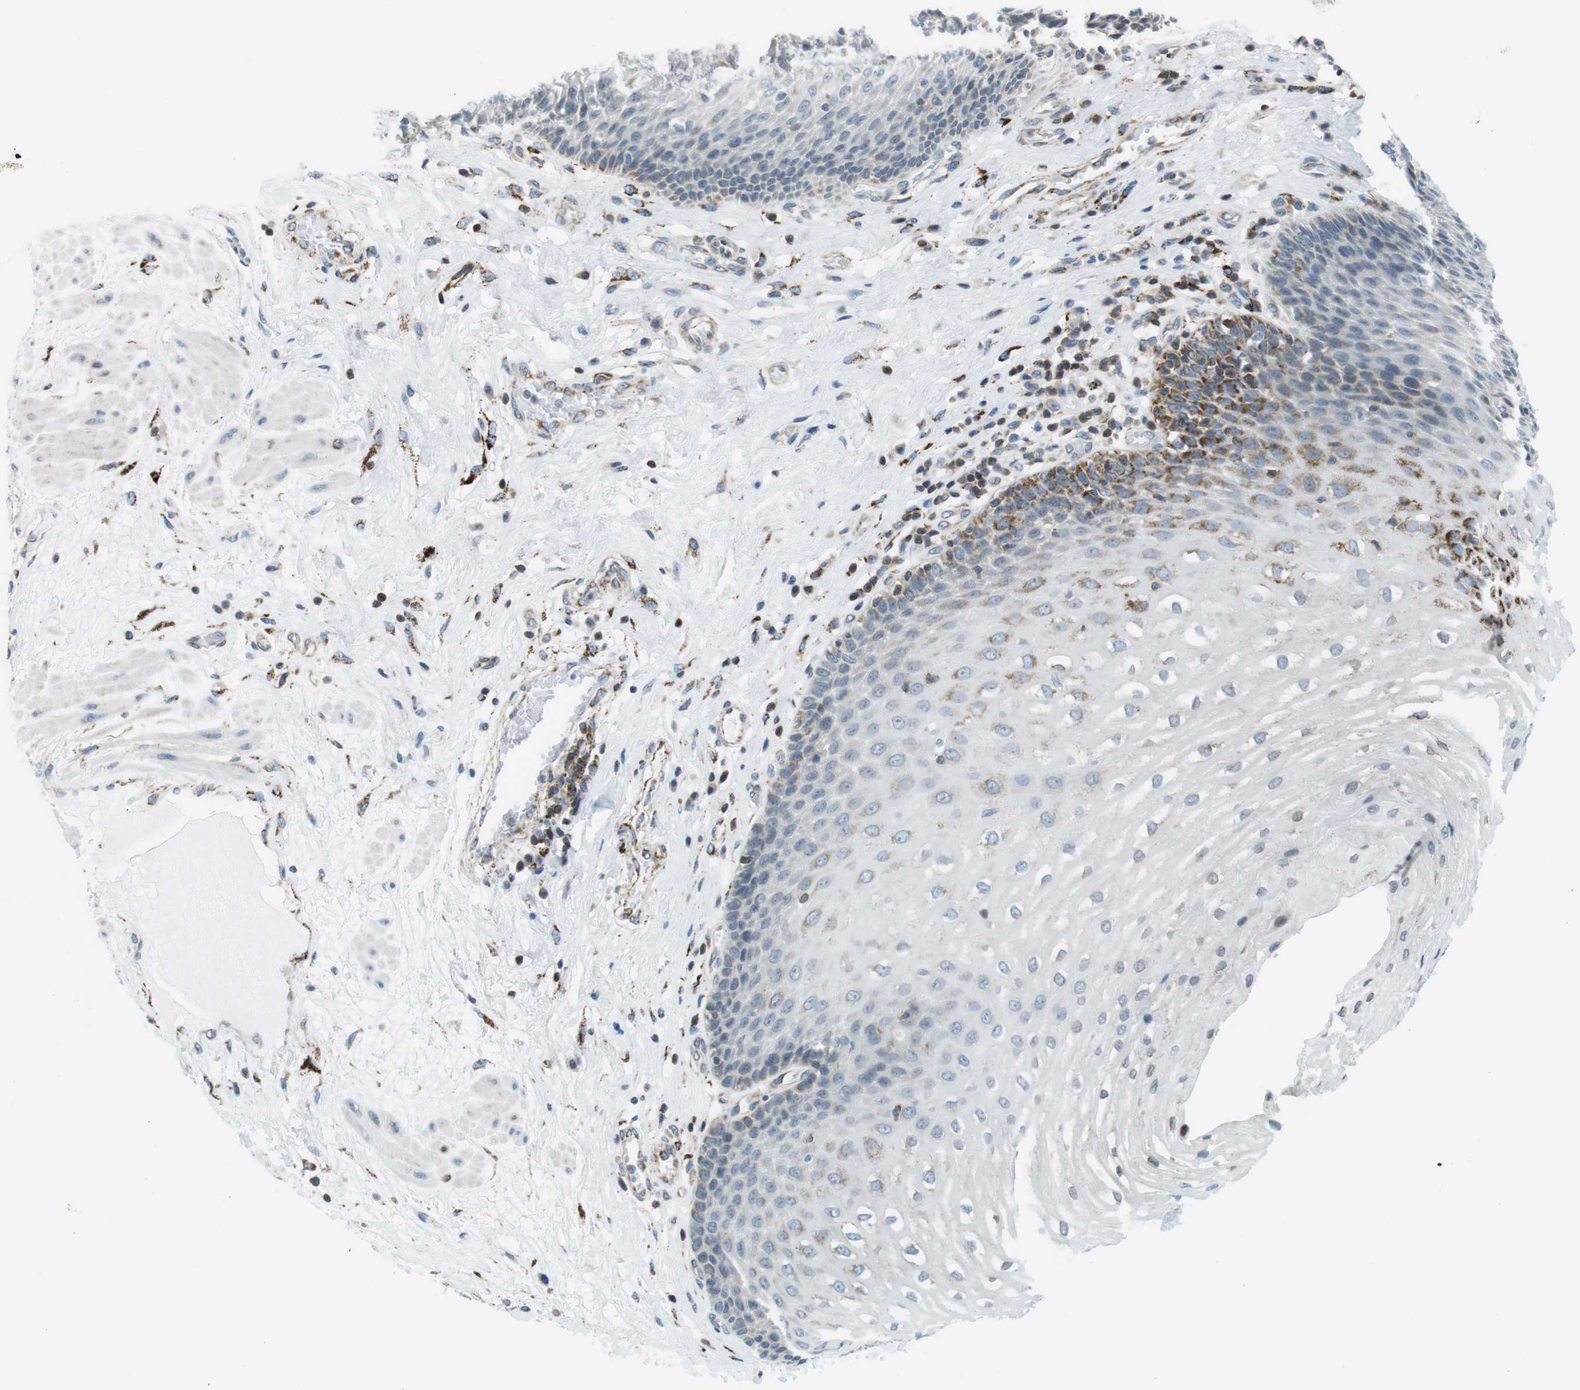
{"staining": {"intensity": "moderate", "quantity": "<25%", "location": "cytoplasmic/membranous"}, "tissue": "esophagus", "cell_type": "Squamous epithelial cells", "image_type": "normal", "snomed": [{"axis": "morphology", "description": "Normal tissue, NOS"}, {"axis": "topography", "description": "Esophagus"}], "caption": "This is a micrograph of immunohistochemistry (IHC) staining of benign esophagus, which shows moderate expression in the cytoplasmic/membranous of squamous epithelial cells.", "gene": "KCNE3", "patient": {"sex": "male", "age": 48}}